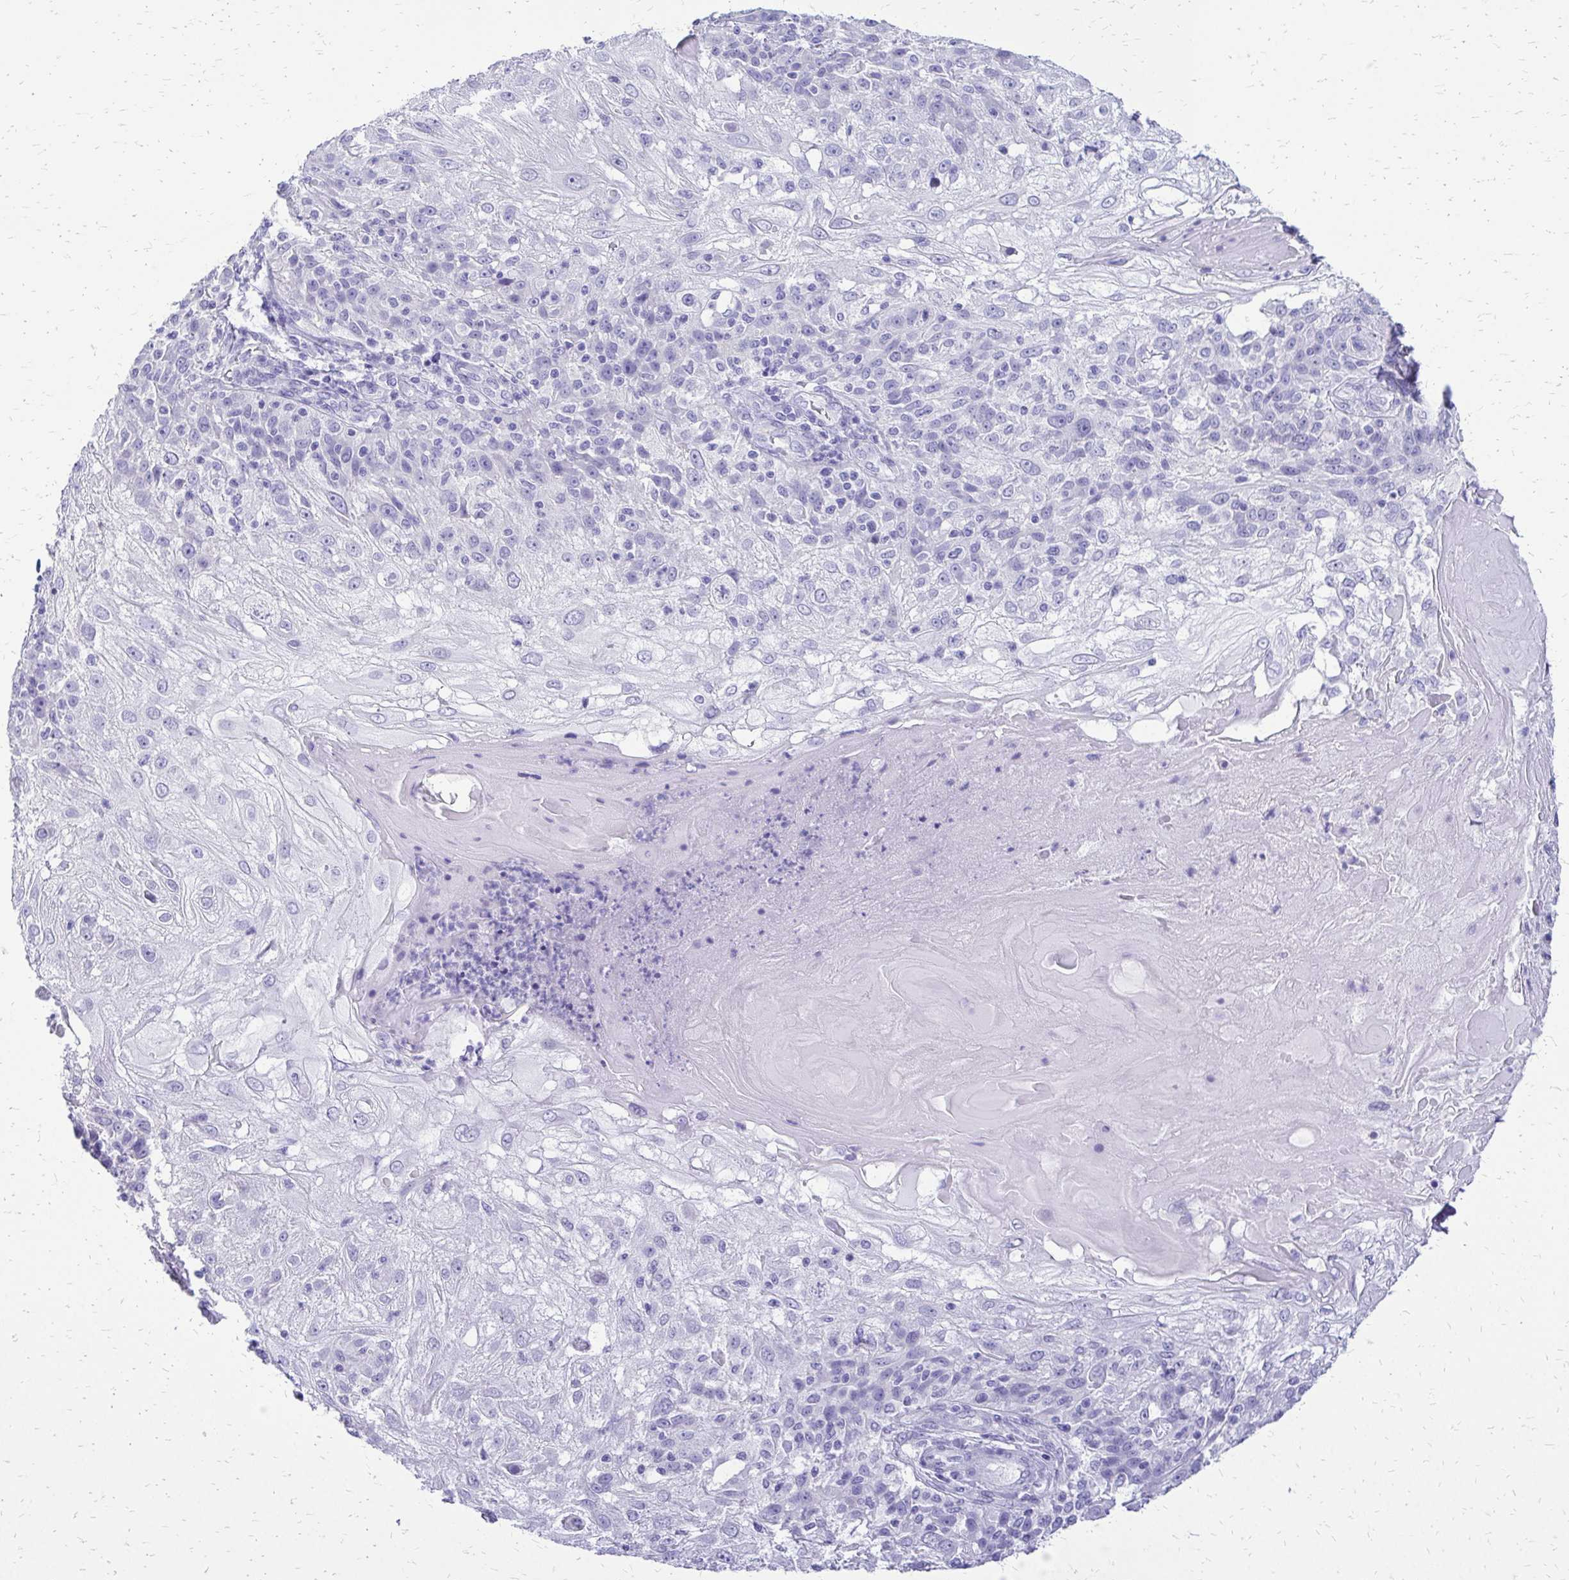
{"staining": {"intensity": "negative", "quantity": "none", "location": "none"}, "tissue": "skin cancer", "cell_type": "Tumor cells", "image_type": "cancer", "snomed": [{"axis": "morphology", "description": "Normal tissue, NOS"}, {"axis": "morphology", "description": "Squamous cell carcinoma, NOS"}, {"axis": "topography", "description": "Skin"}], "caption": "Micrograph shows no significant protein positivity in tumor cells of skin cancer (squamous cell carcinoma).", "gene": "SLC32A1", "patient": {"sex": "female", "age": 83}}